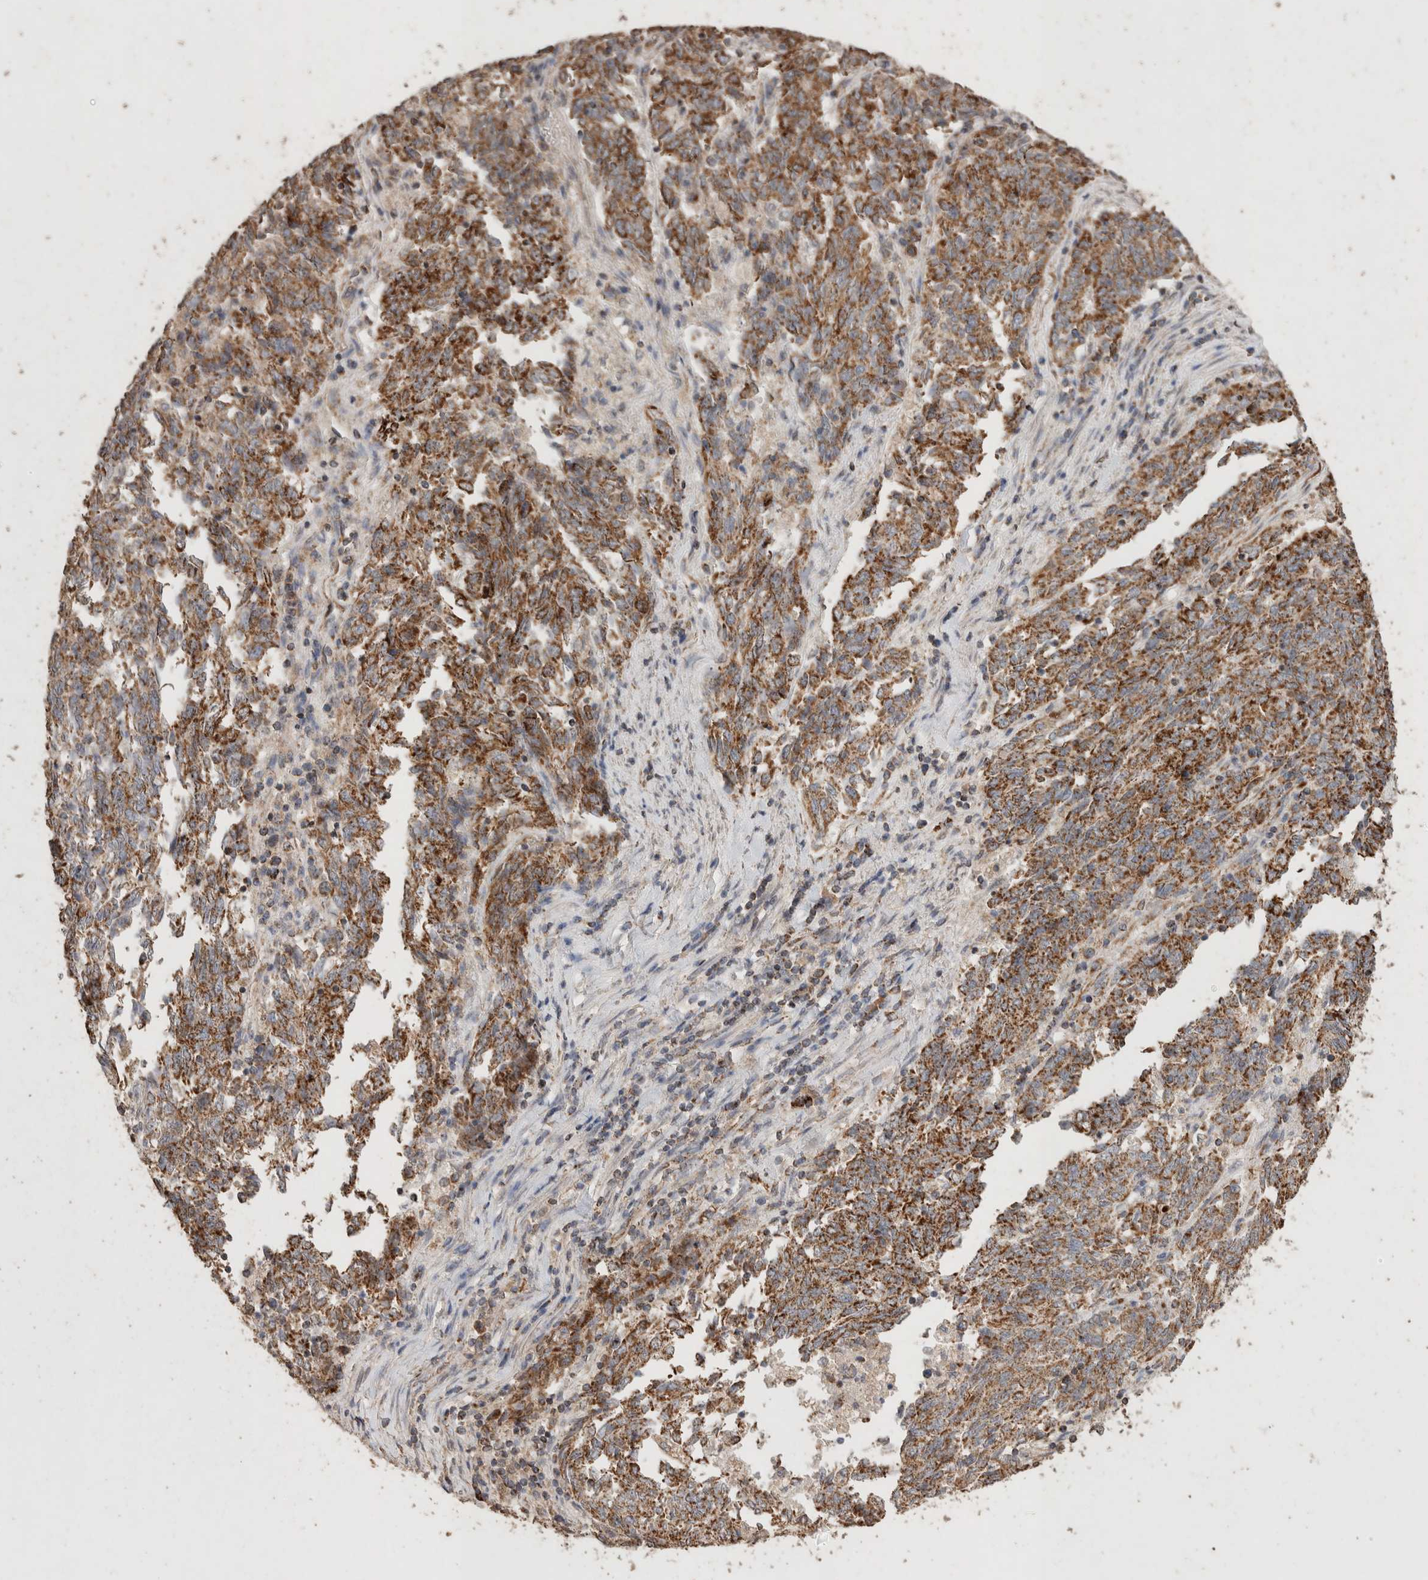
{"staining": {"intensity": "moderate", "quantity": ">75%", "location": "cytoplasmic/membranous"}, "tissue": "endometrial cancer", "cell_type": "Tumor cells", "image_type": "cancer", "snomed": [{"axis": "morphology", "description": "Adenocarcinoma, NOS"}, {"axis": "topography", "description": "Endometrium"}], "caption": "Immunohistochemistry image of endometrial cancer stained for a protein (brown), which reveals medium levels of moderate cytoplasmic/membranous staining in about >75% of tumor cells.", "gene": "ACADM", "patient": {"sex": "female", "age": 80}}